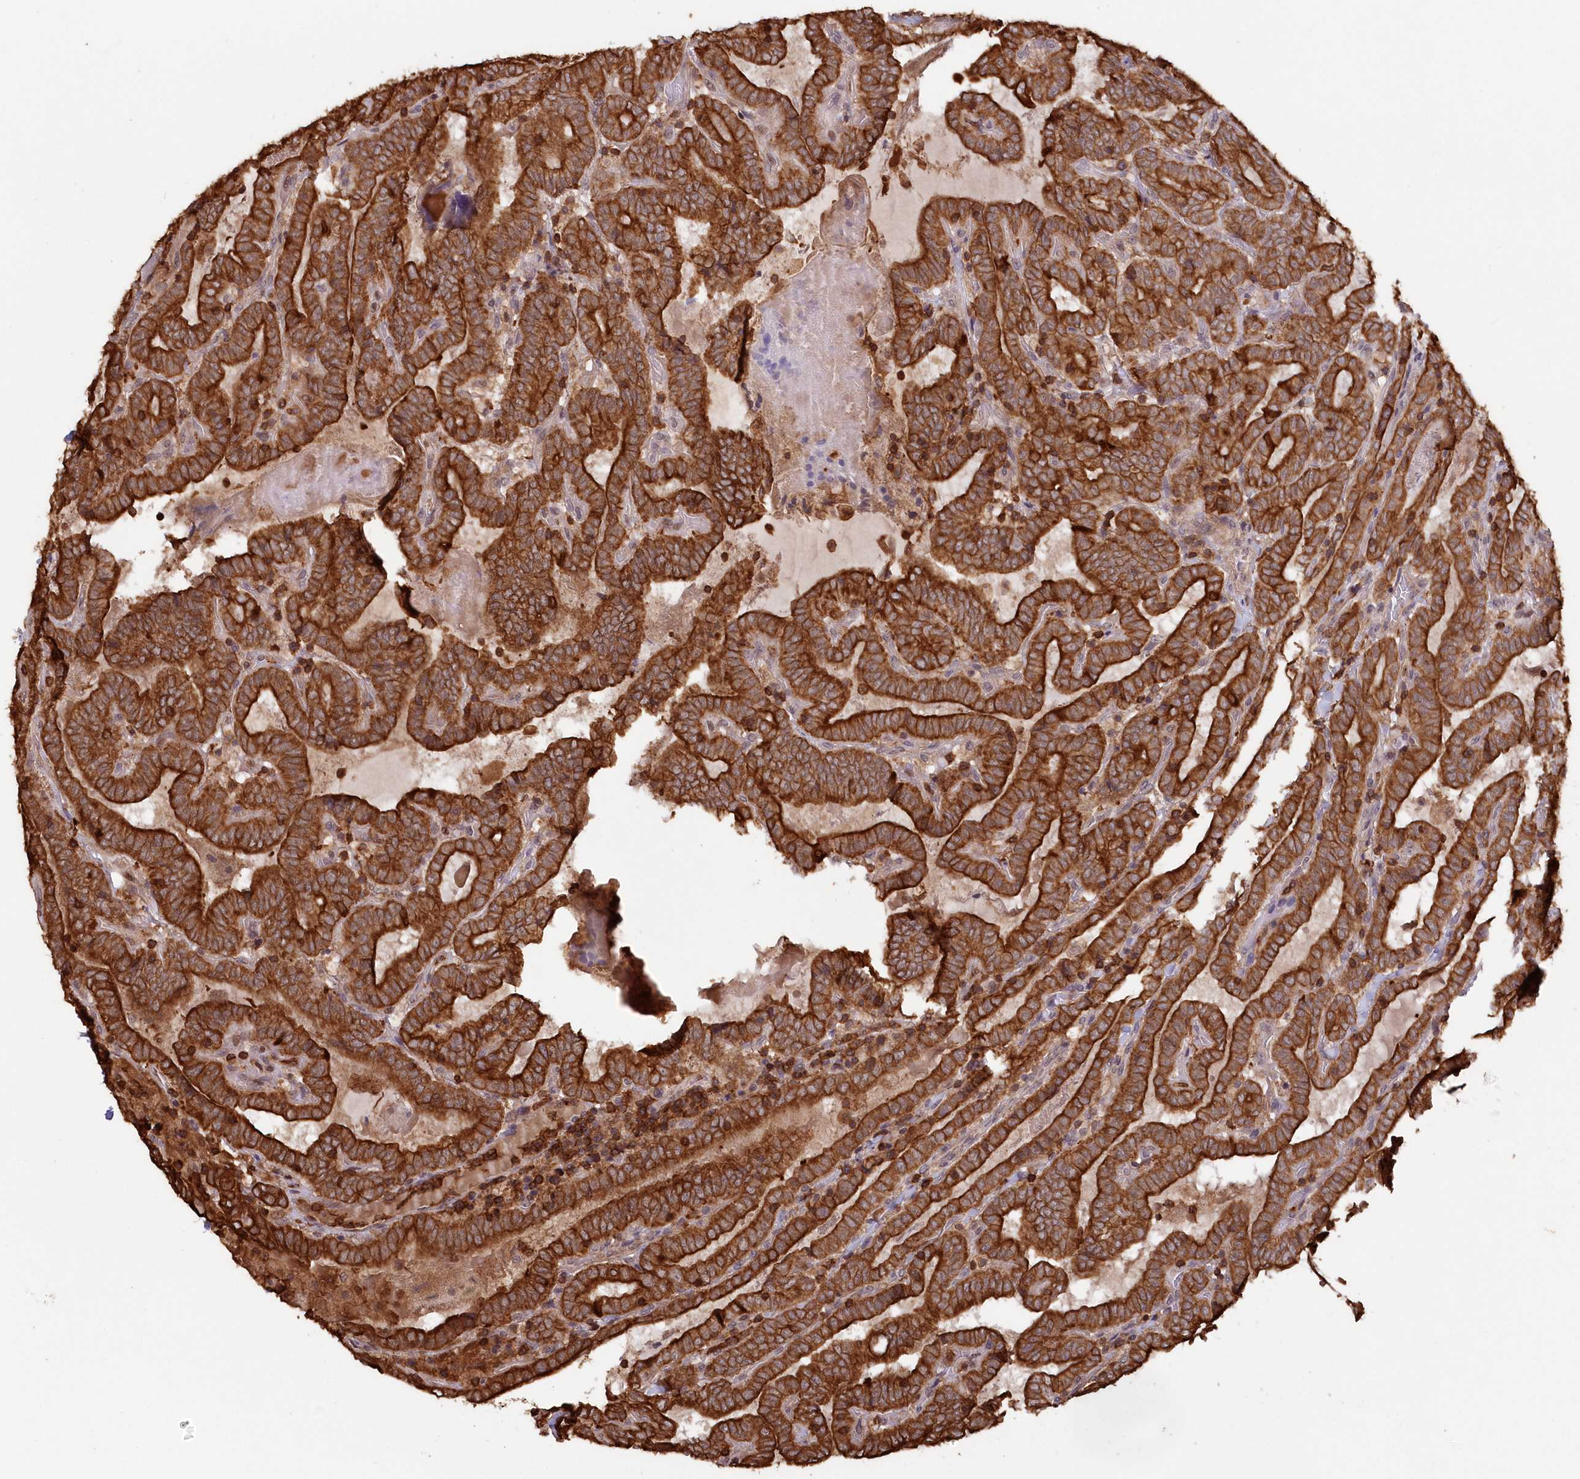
{"staining": {"intensity": "strong", "quantity": ">75%", "location": "cytoplasmic/membranous"}, "tissue": "thyroid cancer", "cell_type": "Tumor cells", "image_type": "cancer", "snomed": [{"axis": "morphology", "description": "Papillary adenocarcinoma, NOS"}, {"axis": "topography", "description": "Thyroid gland"}], "caption": "Human thyroid papillary adenocarcinoma stained for a protein (brown) exhibits strong cytoplasmic/membranous positive staining in about >75% of tumor cells.", "gene": "SNED1", "patient": {"sex": "female", "age": 72}}